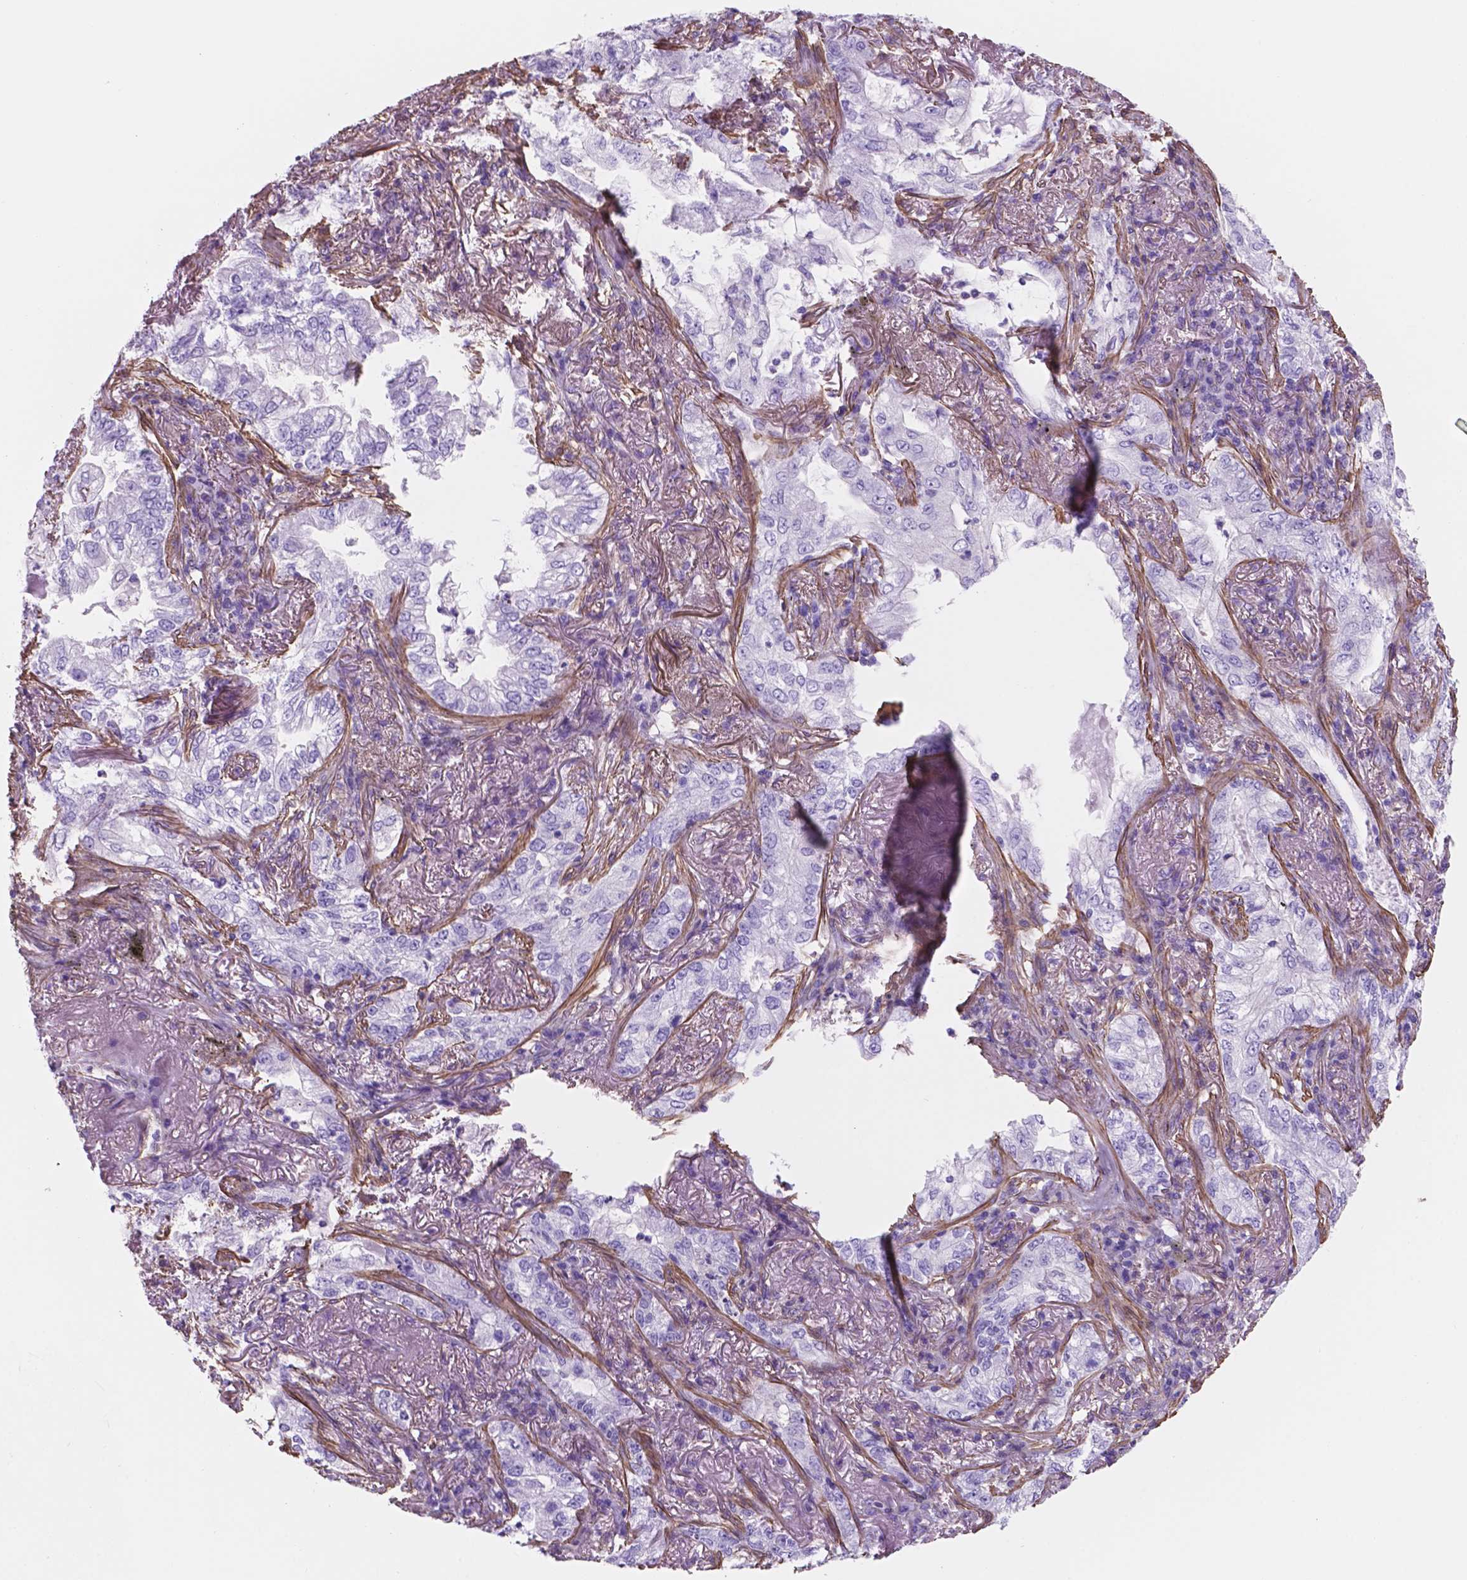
{"staining": {"intensity": "negative", "quantity": "none", "location": "none"}, "tissue": "lung cancer", "cell_type": "Tumor cells", "image_type": "cancer", "snomed": [{"axis": "morphology", "description": "Adenocarcinoma, NOS"}, {"axis": "topography", "description": "Lung"}], "caption": "Immunohistochemical staining of human lung adenocarcinoma displays no significant positivity in tumor cells. (Brightfield microscopy of DAB immunohistochemistry (IHC) at high magnification).", "gene": "TOR2A", "patient": {"sex": "female", "age": 73}}